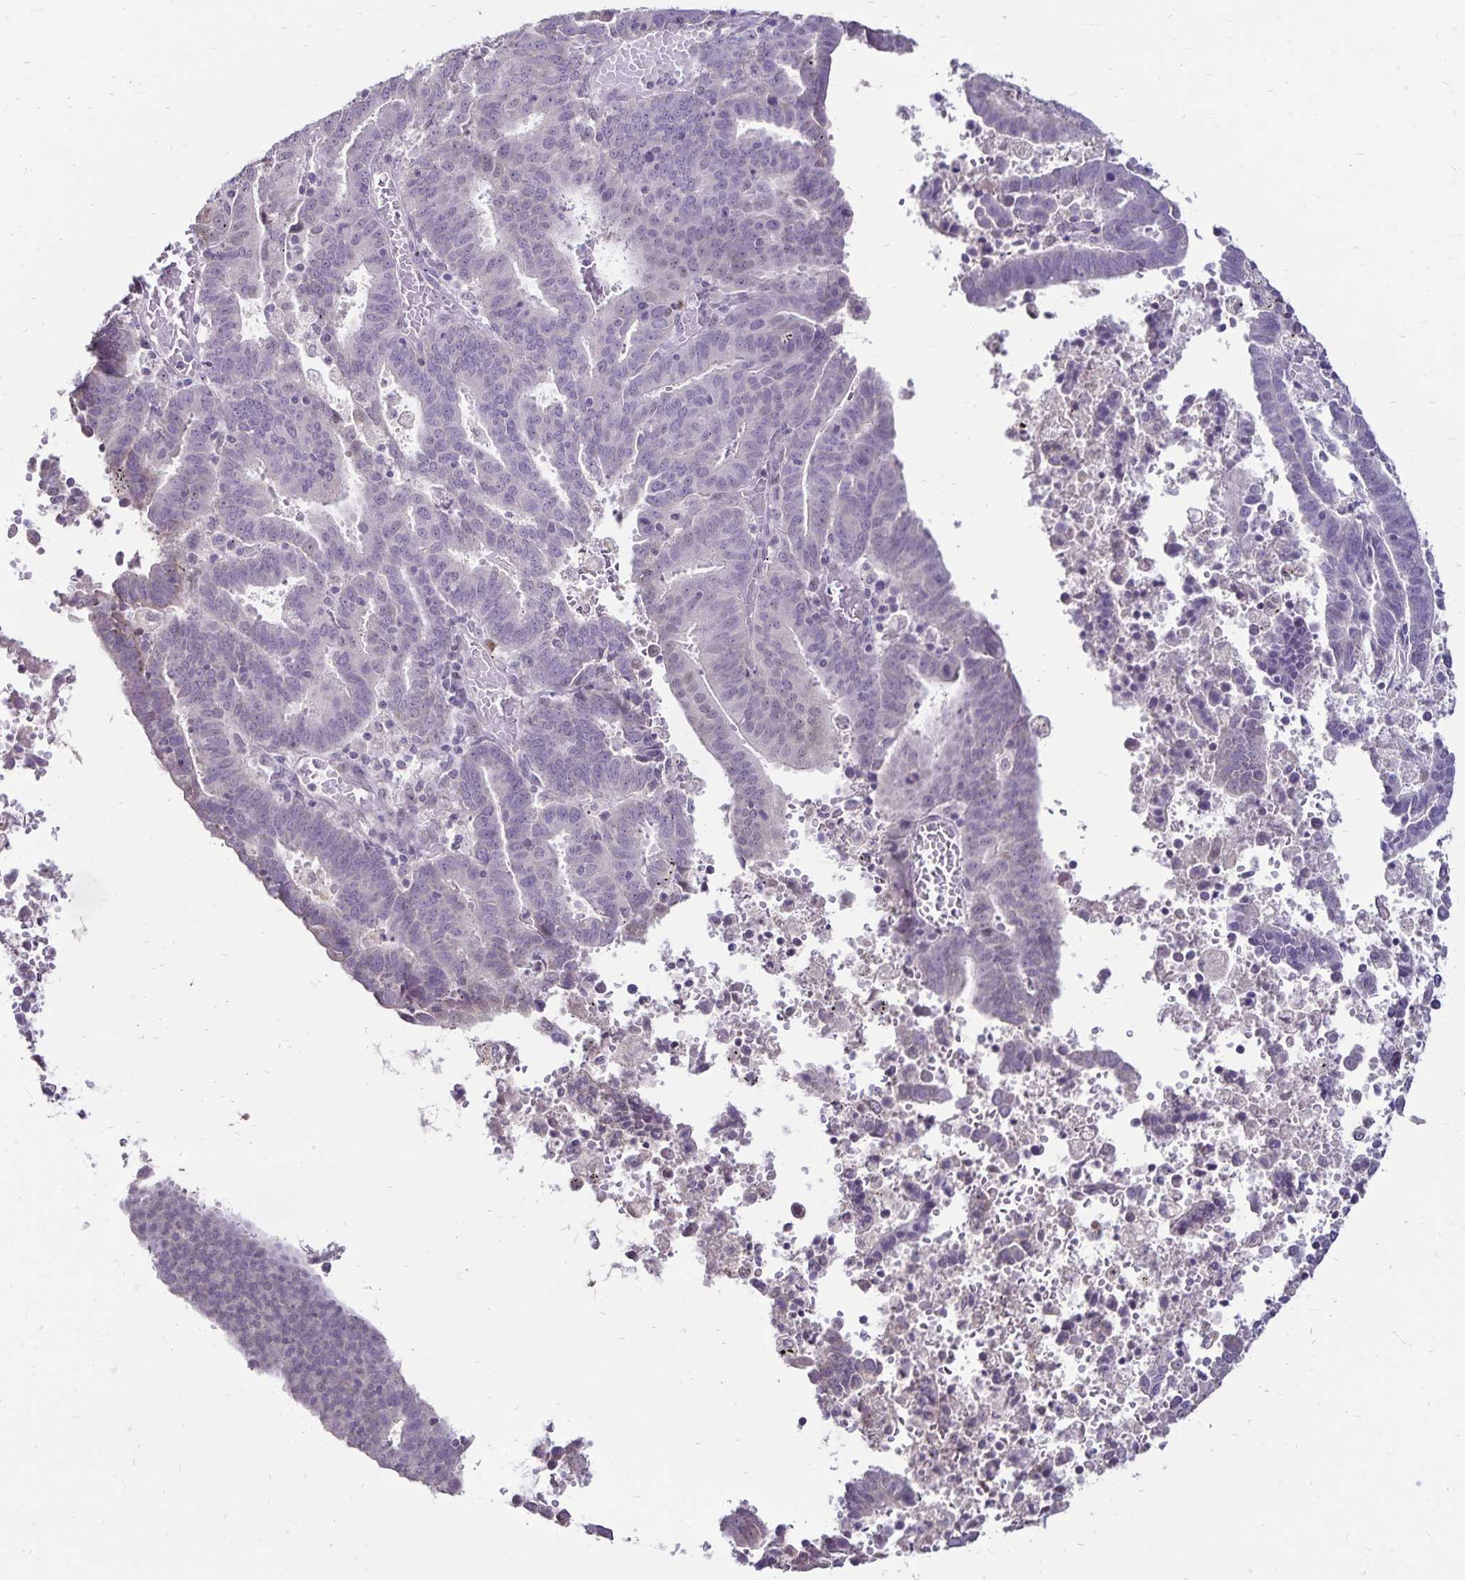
{"staining": {"intensity": "negative", "quantity": "none", "location": "none"}, "tissue": "endometrial cancer", "cell_type": "Tumor cells", "image_type": "cancer", "snomed": [{"axis": "morphology", "description": "Adenocarcinoma, NOS"}, {"axis": "topography", "description": "Uterus"}], "caption": "Tumor cells are negative for protein expression in human endometrial cancer (adenocarcinoma).", "gene": "POLB", "patient": {"sex": "female", "age": 83}}